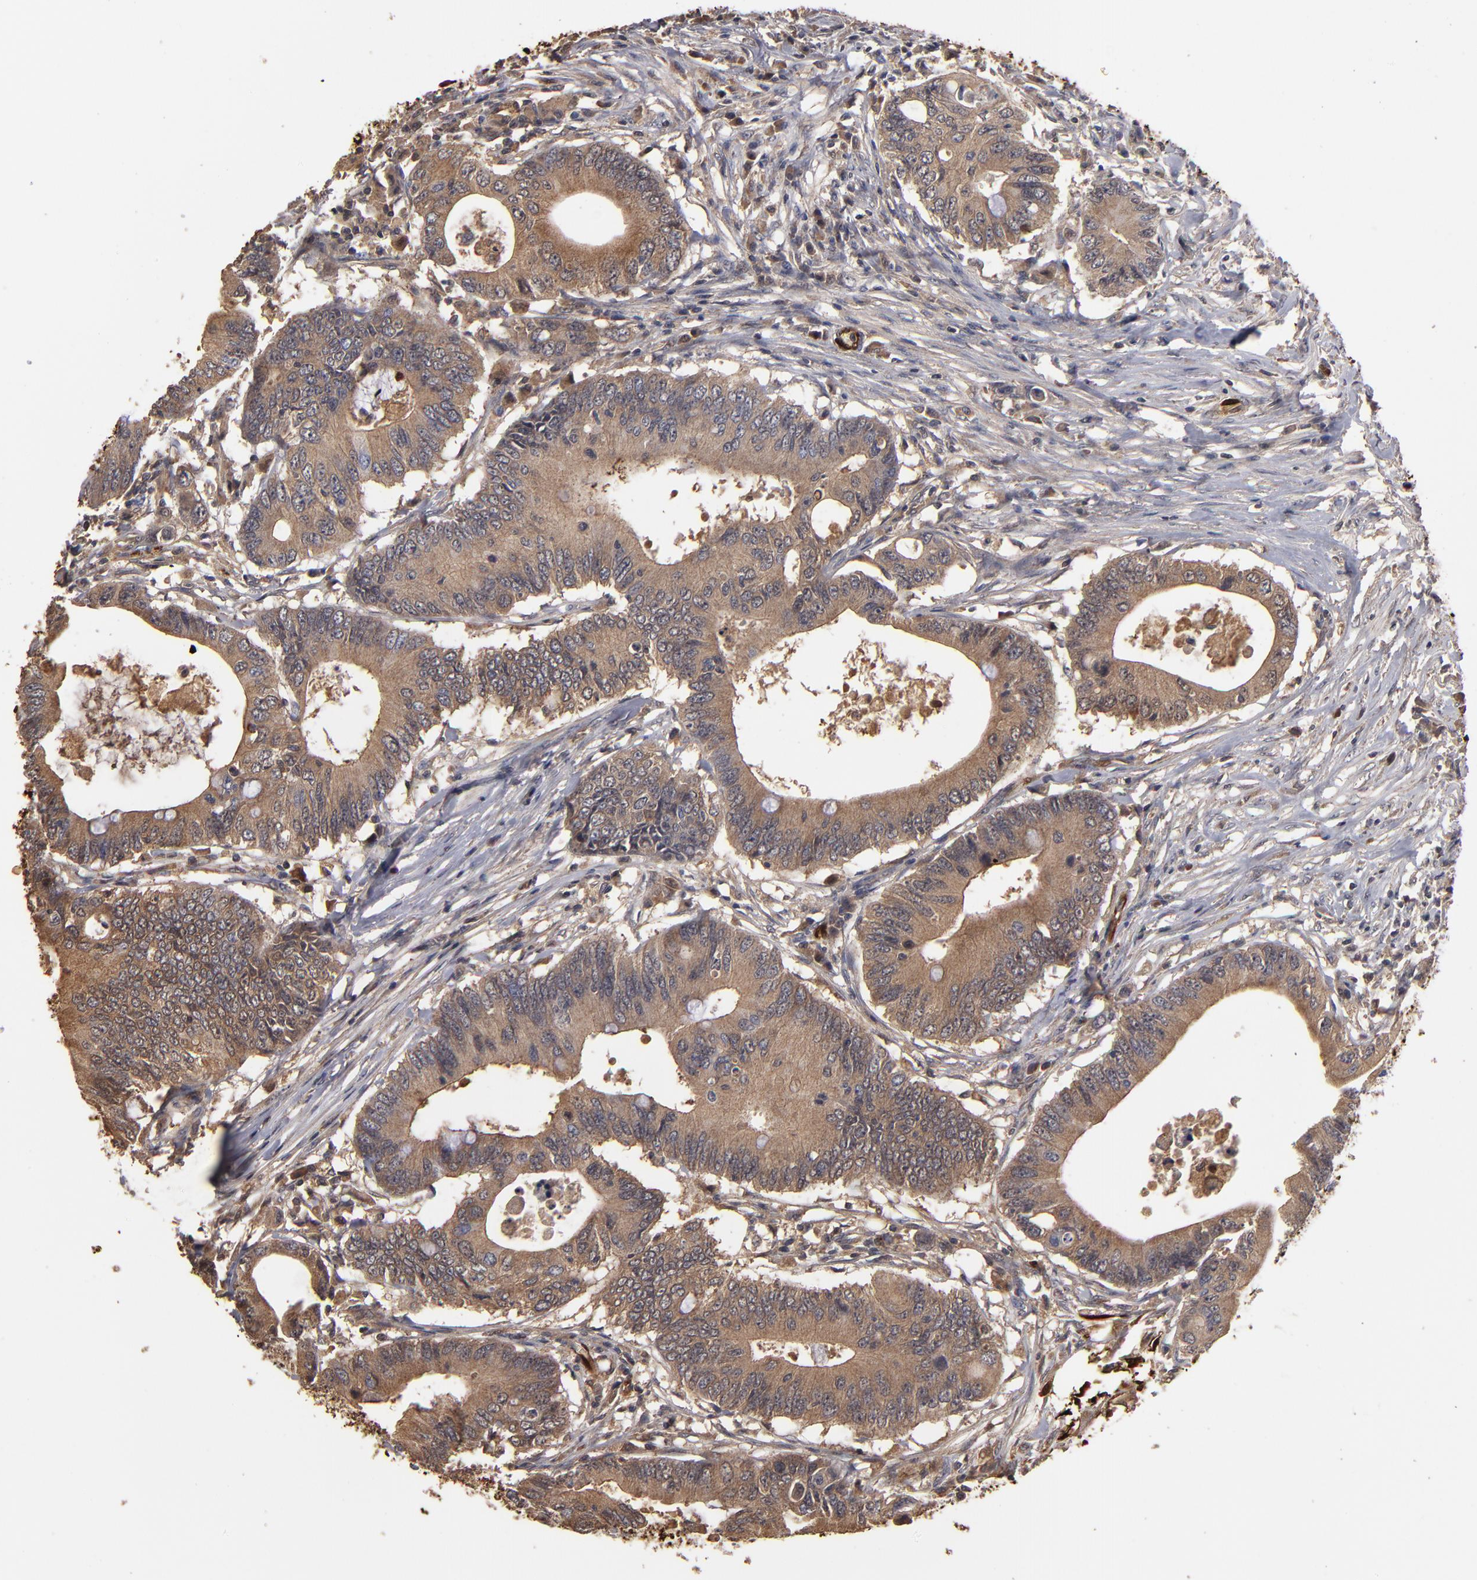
{"staining": {"intensity": "moderate", "quantity": "25%-75%", "location": "cytoplasmic/membranous"}, "tissue": "colorectal cancer", "cell_type": "Tumor cells", "image_type": "cancer", "snomed": [{"axis": "morphology", "description": "Adenocarcinoma, NOS"}, {"axis": "topography", "description": "Colon"}], "caption": "Colorectal adenocarcinoma stained with DAB immunohistochemistry demonstrates medium levels of moderate cytoplasmic/membranous staining in approximately 25%-75% of tumor cells. Immunohistochemistry stains the protein of interest in brown and the nuclei are stained blue.", "gene": "FABP4", "patient": {"sex": "male", "age": 71}}